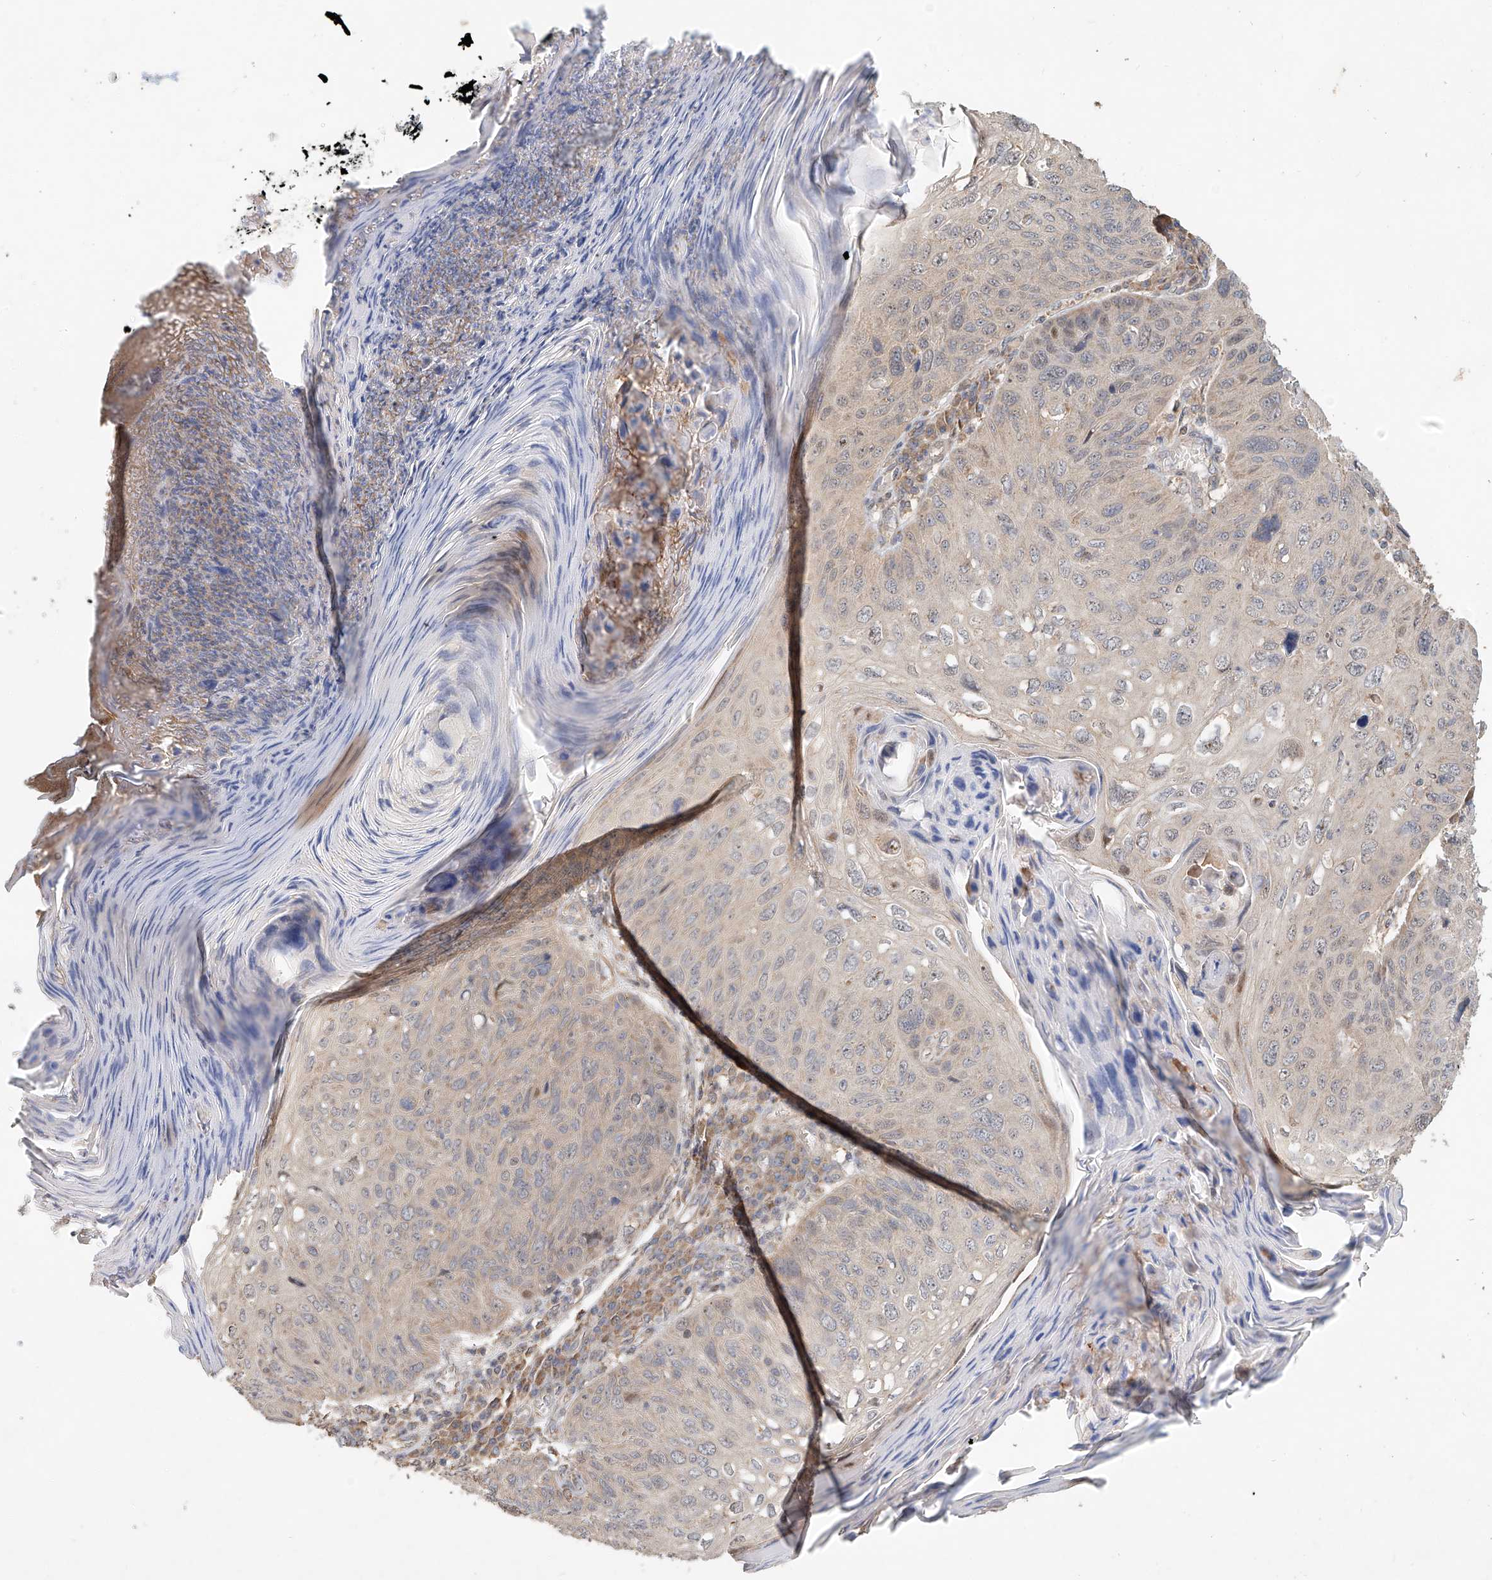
{"staining": {"intensity": "weak", "quantity": "<25%", "location": "cytoplasmic/membranous"}, "tissue": "skin cancer", "cell_type": "Tumor cells", "image_type": "cancer", "snomed": [{"axis": "morphology", "description": "Squamous cell carcinoma, NOS"}, {"axis": "topography", "description": "Skin"}], "caption": "Immunohistochemistry (IHC) photomicrograph of neoplastic tissue: human skin squamous cell carcinoma stained with DAB shows no significant protein expression in tumor cells. (DAB (3,3'-diaminobenzidine) IHC, high magnification).", "gene": "TMEM61", "patient": {"sex": "female", "age": 90}}